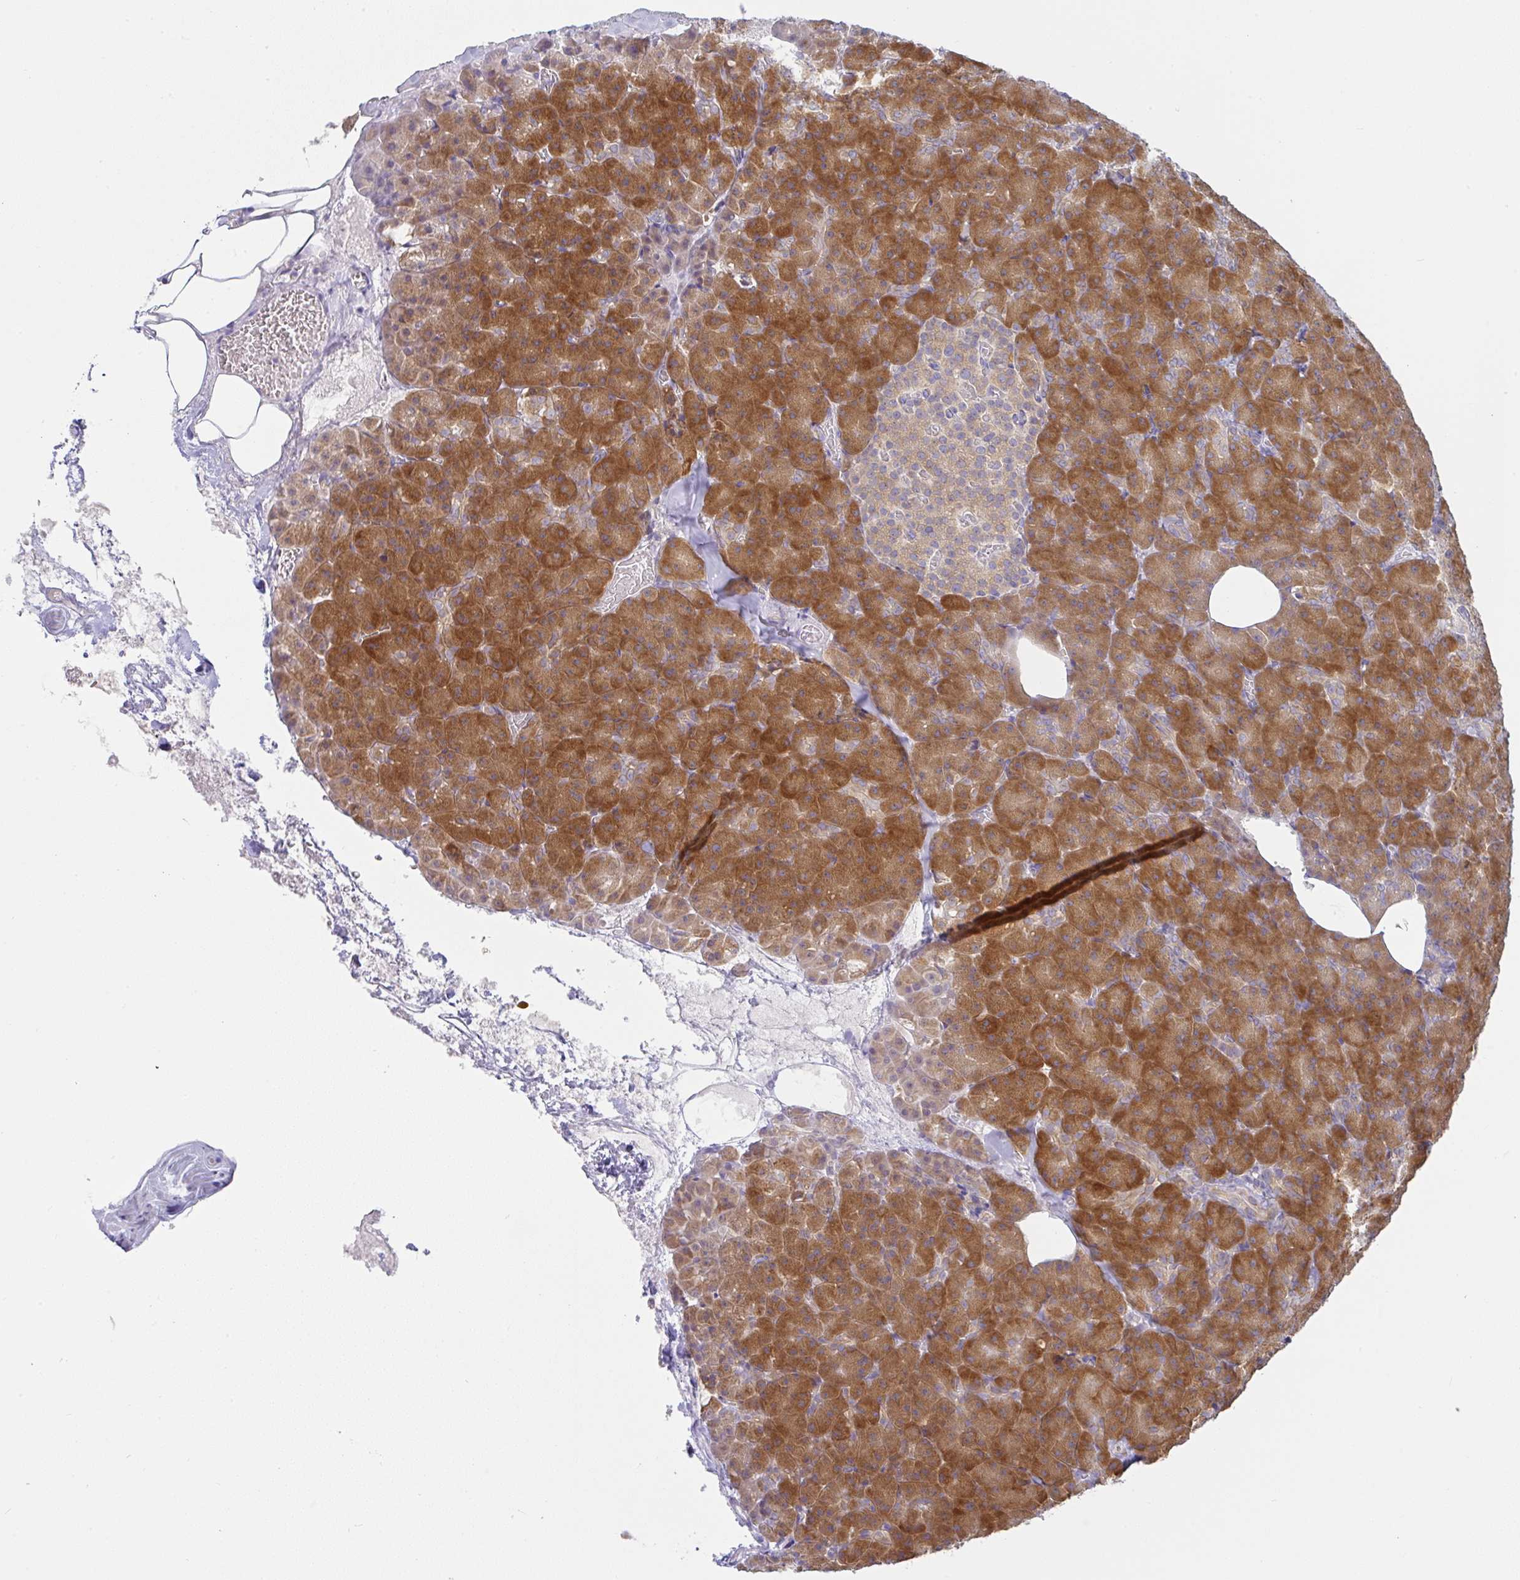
{"staining": {"intensity": "strong", "quantity": ">75%", "location": "cytoplasmic/membranous"}, "tissue": "pancreas", "cell_type": "Exocrine glandular cells", "image_type": "normal", "snomed": [{"axis": "morphology", "description": "Normal tissue, NOS"}, {"axis": "topography", "description": "Pancreas"}], "caption": "High-power microscopy captured an immunohistochemistry (IHC) photomicrograph of normal pancreas, revealing strong cytoplasmic/membranous positivity in approximately >75% of exocrine glandular cells. The protein of interest is shown in brown color, while the nuclei are stained blue.", "gene": "DERL2", "patient": {"sex": "female", "age": 74}}